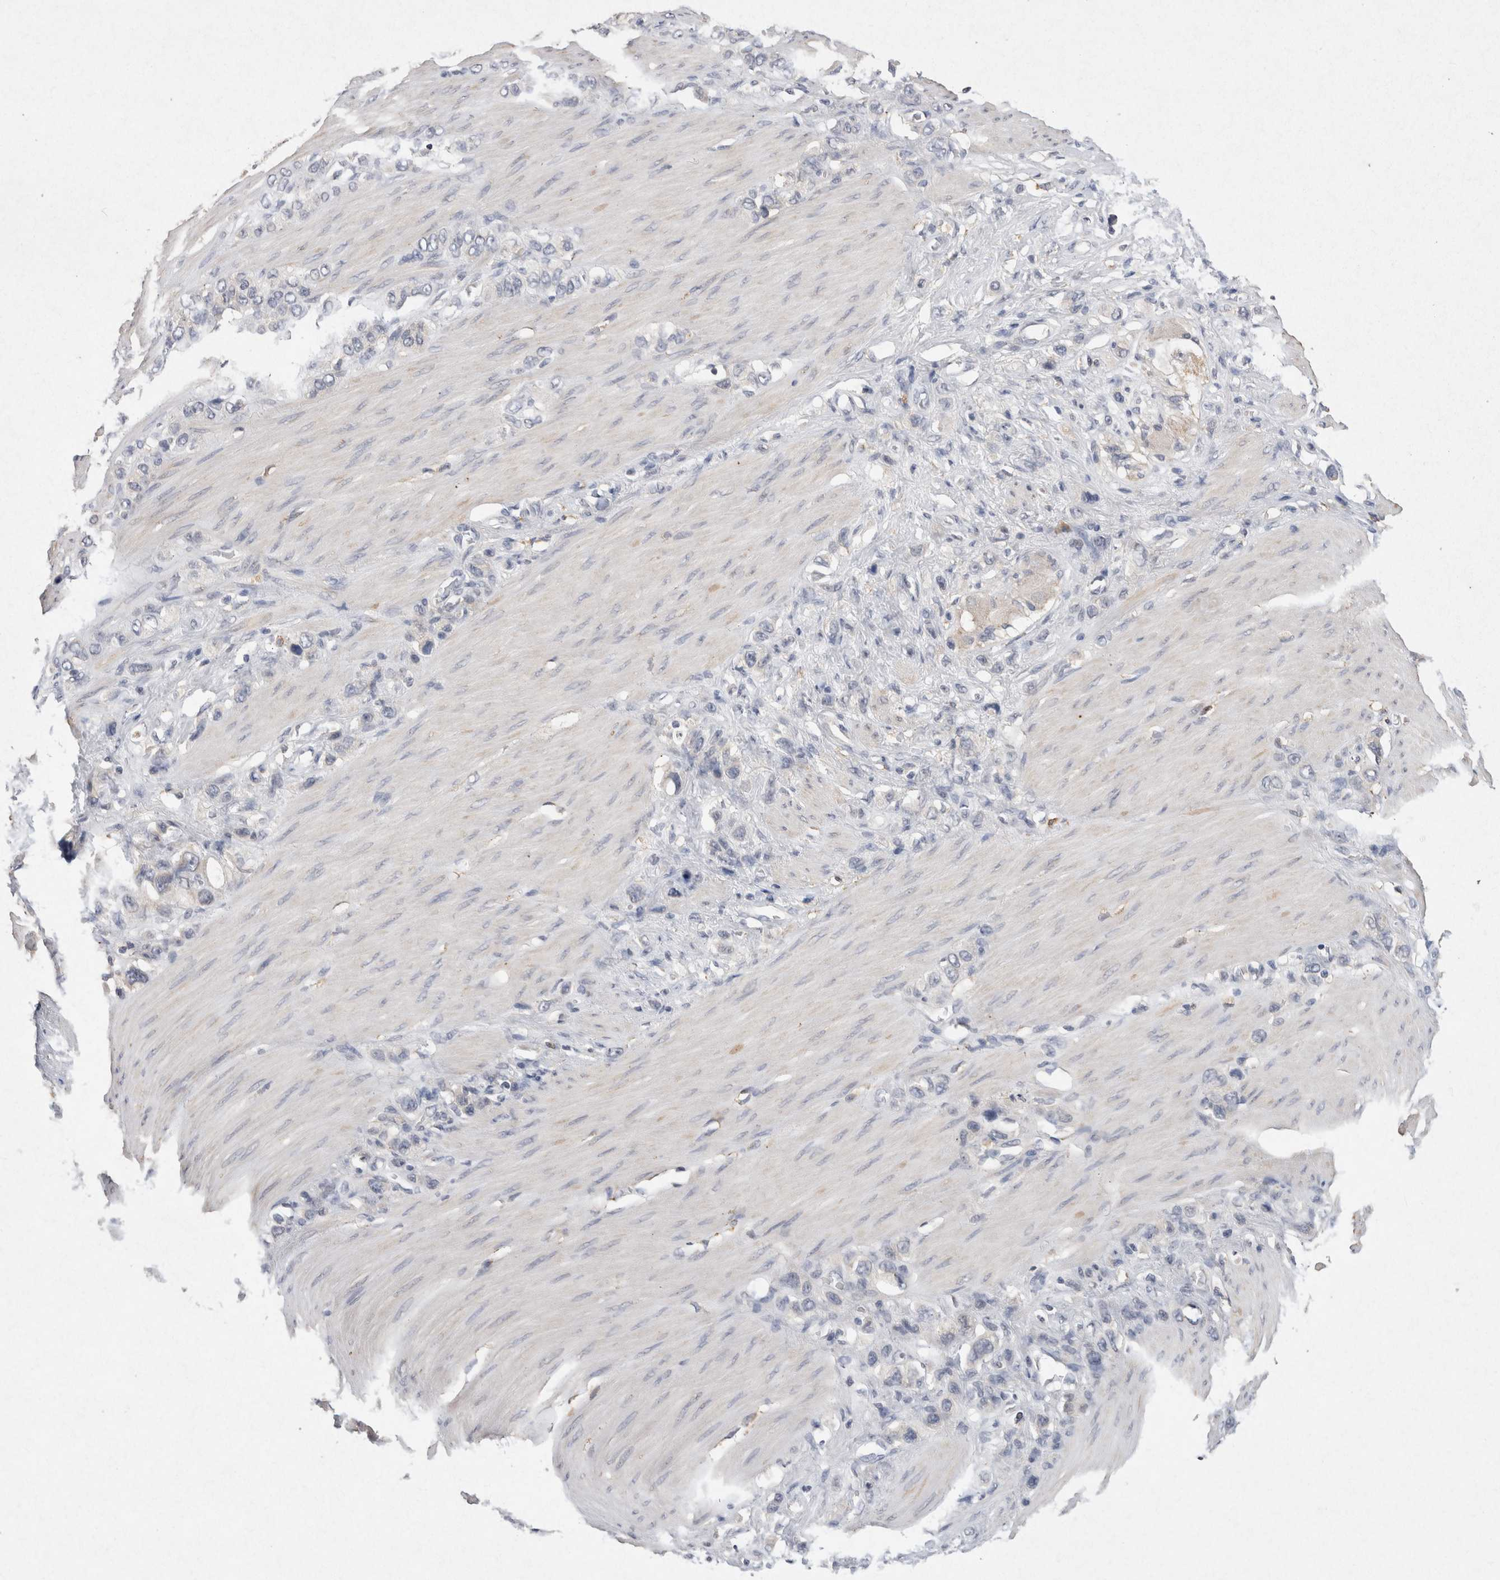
{"staining": {"intensity": "negative", "quantity": "none", "location": "none"}, "tissue": "stomach cancer", "cell_type": "Tumor cells", "image_type": "cancer", "snomed": [{"axis": "morphology", "description": "Adenocarcinoma, NOS"}, {"axis": "morphology", "description": "Adenocarcinoma, High grade"}, {"axis": "topography", "description": "Stomach, upper"}, {"axis": "topography", "description": "Stomach, lower"}], "caption": "This is an IHC micrograph of human stomach adenocarcinoma. There is no expression in tumor cells.", "gene": "VSIG4", "patient": {"sex": "female", "age": 65}}